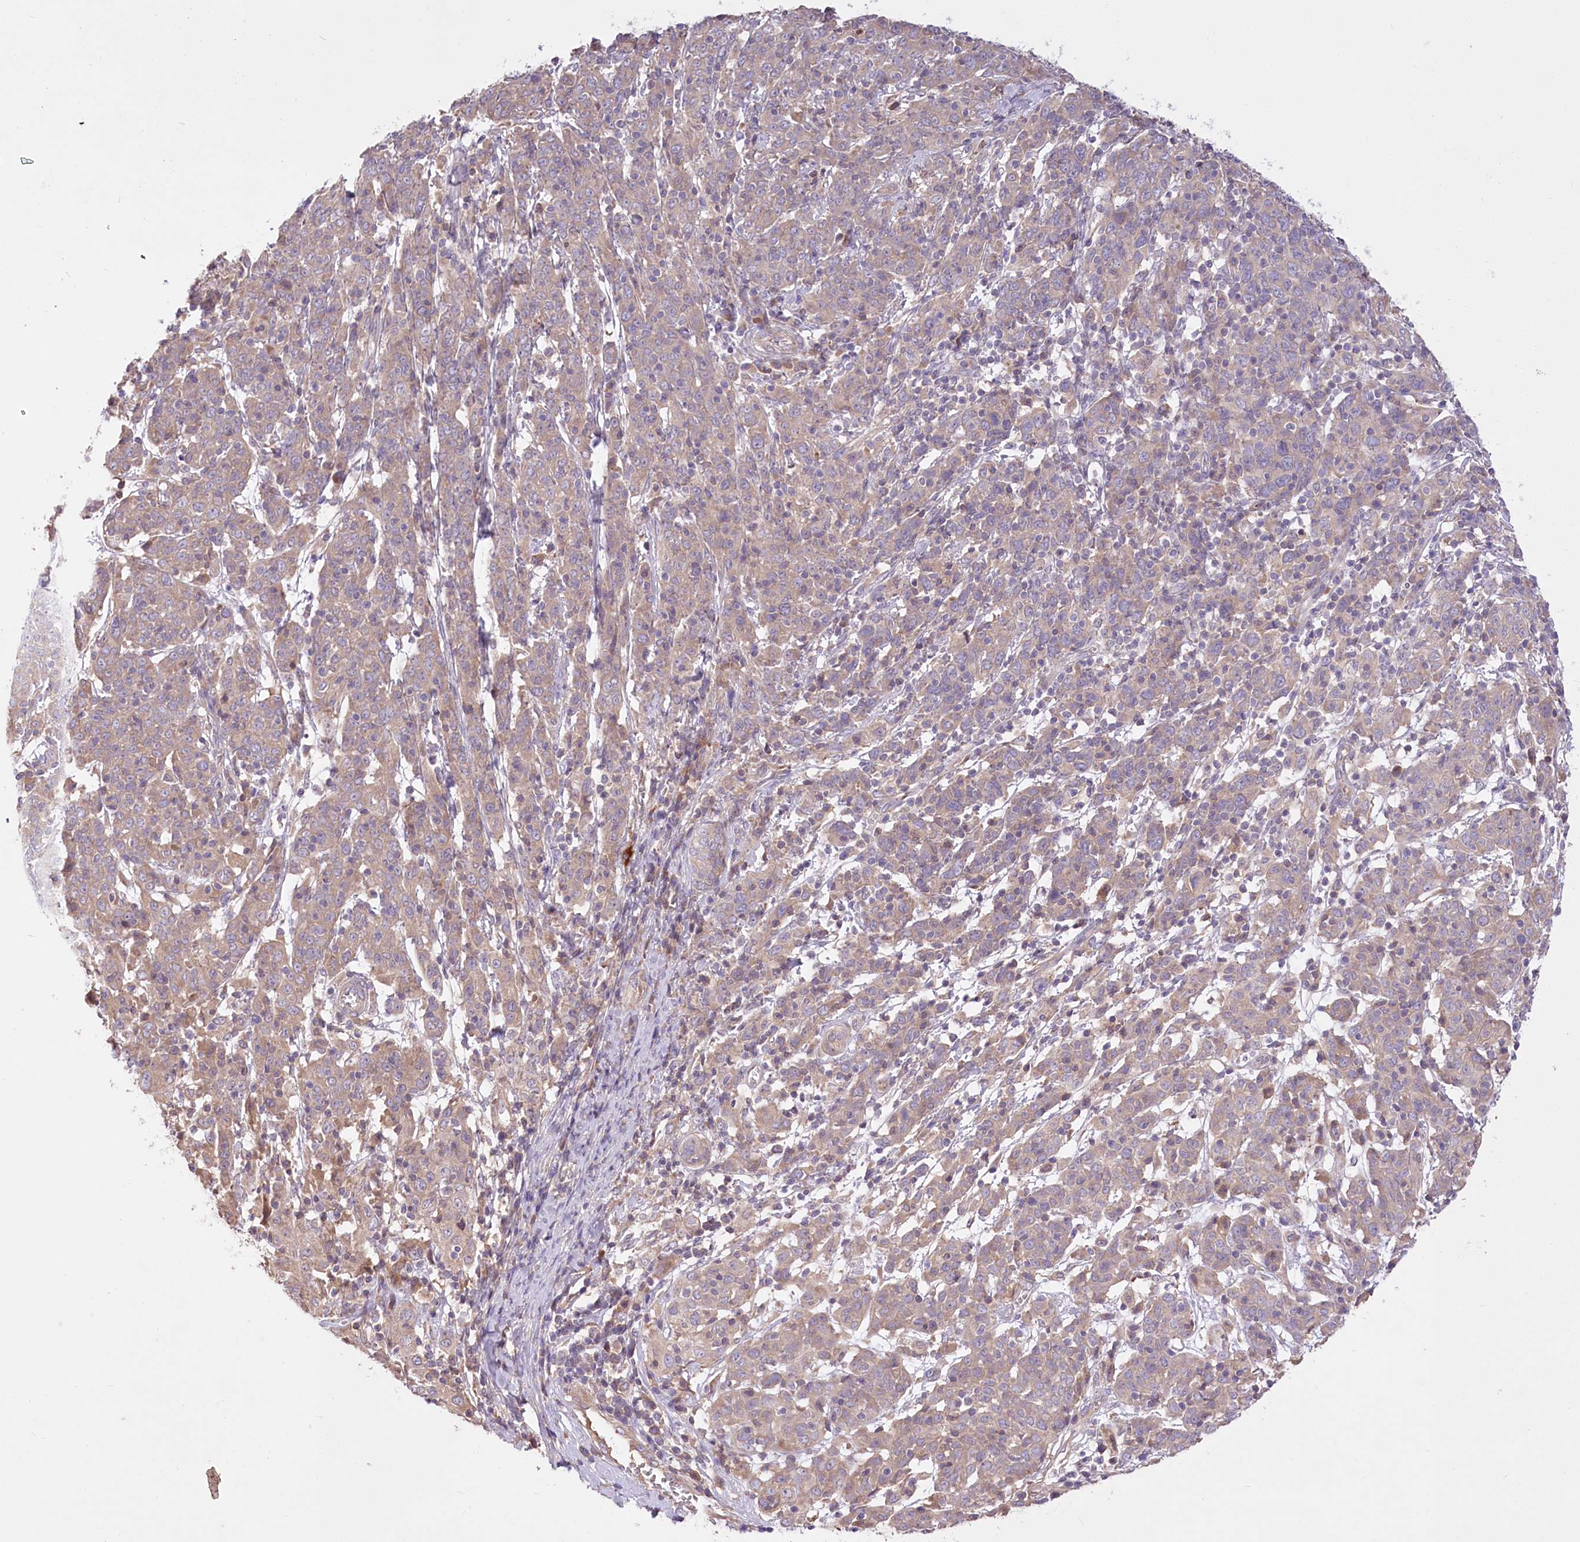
{"staining": {"intensity": "weak", "quantity": "25%-75%", "location": "cytoplasmic/membranous"}, "tissue": "cervical cancer", "cell_type": "Tumor cells", "image_type": "cancer", "snomed": [{"axis": "morphology", "description": "Squamous cell carcinoma, NOS"}, {"axis": "topography", "description": "Cervix"}], "caption": "Immunohistochemistry histopathology image of human cervical cancer (squamous cell carcinoma) stained for a protein (brown), which demonstrates low levels of weak cytoplasmic/membranous positivity in about 25%-75% of tumor cells.", "gene": "PBLD", "patient": {"sex": "female", "age": 67}}